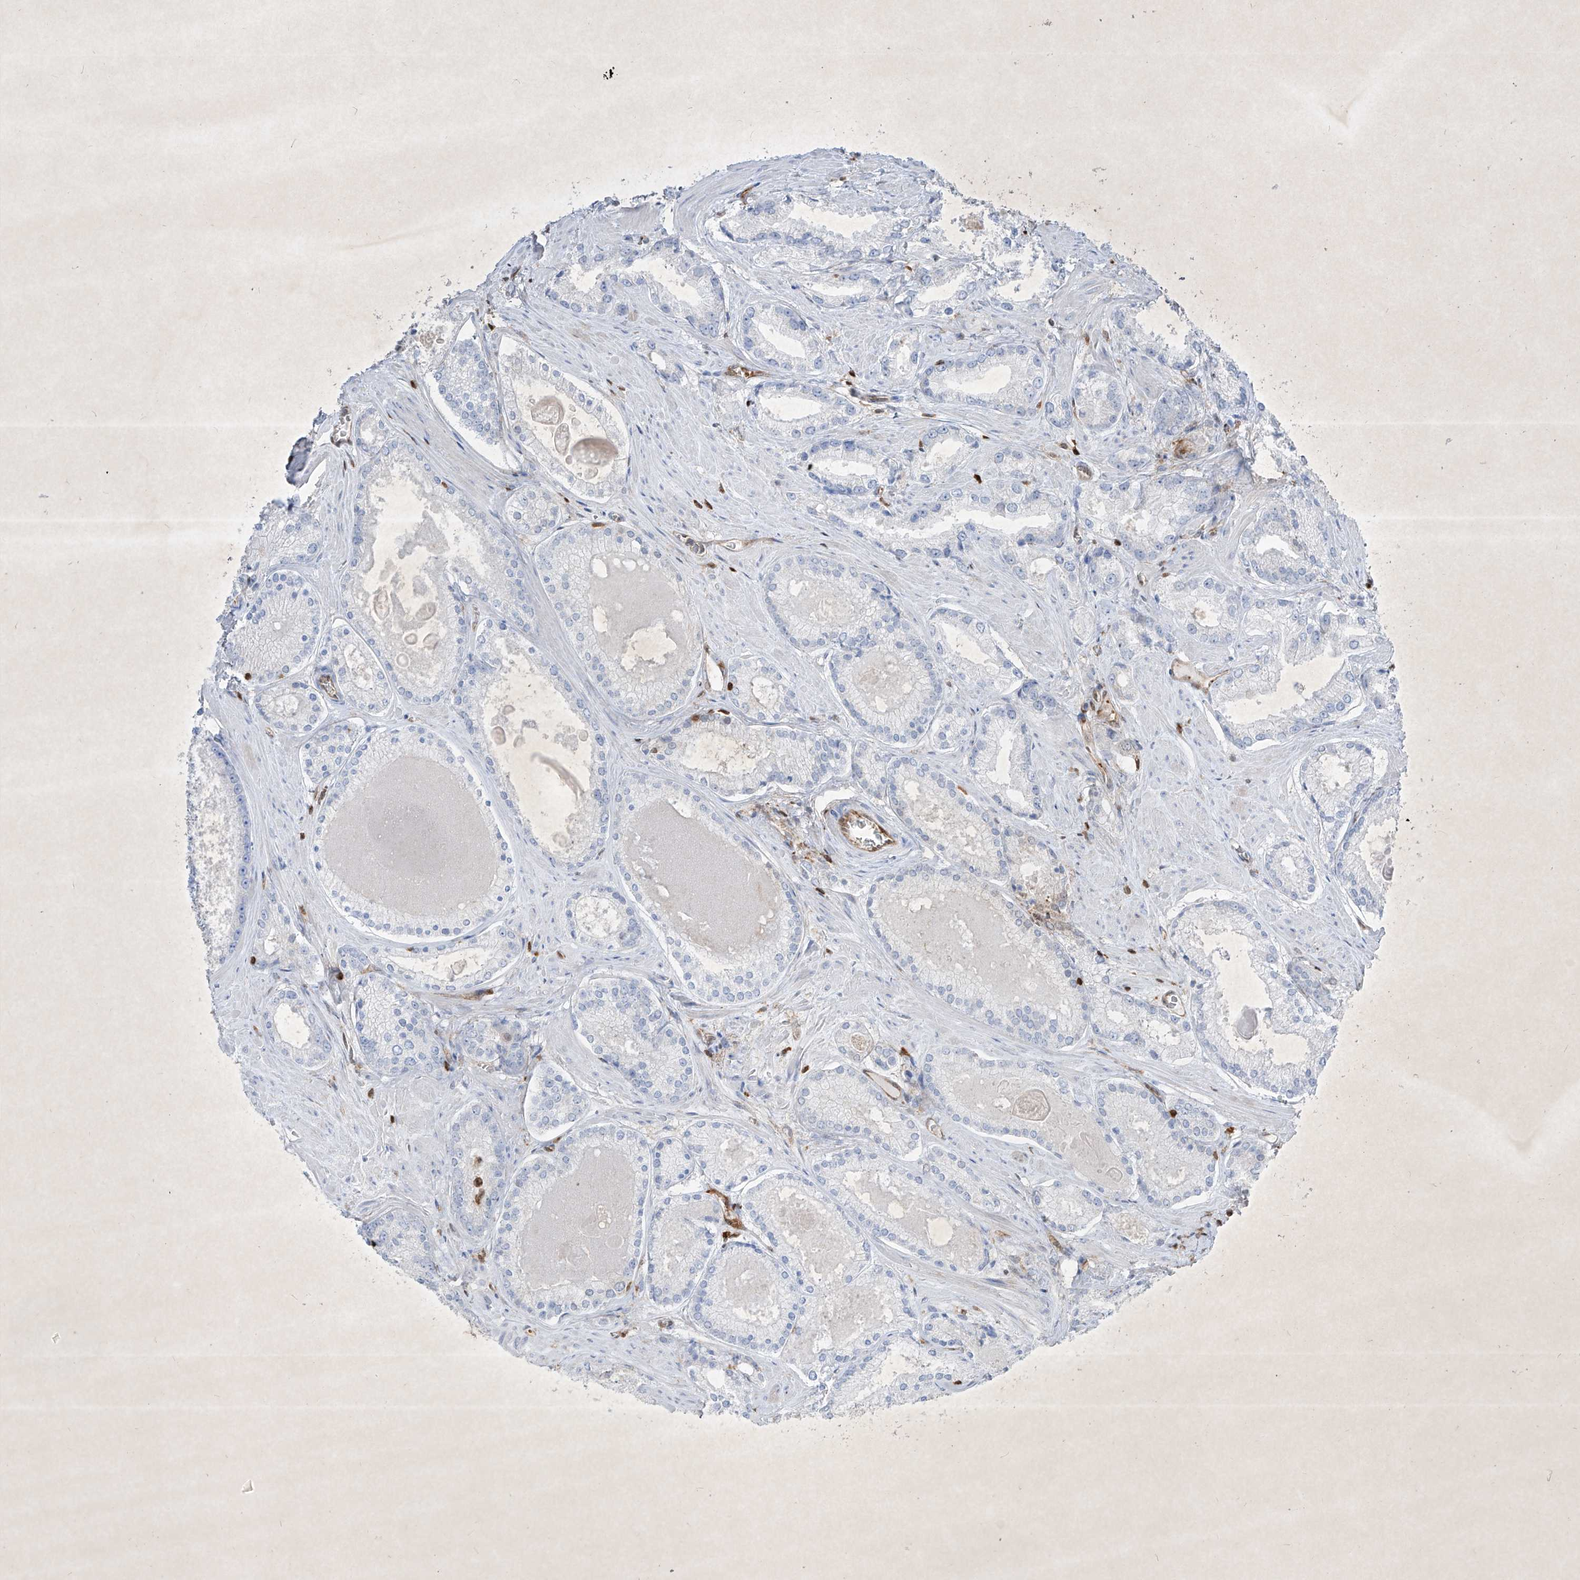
{"staining": {"intensity": "weak", "quantity": "25%-75%", "location": "cytoplasmic/membranous"}, "tissue": "prostate cancer", "cell_type": "Tumor cells", "image_type": "cancer", "snomed": [{"axis": "morphology", "description": "Adenocarcinoma, Low grade"}, {"axis": "topography", "description": "Prostate"}], "caption": "Tumor cells exhibit low levels of weak cytoplasmic/membranous positivity in about 25%-75% of cells in human prostate cancer.", "gene": "PSMB10", "patient": {"sex": "male", "age": 54}}